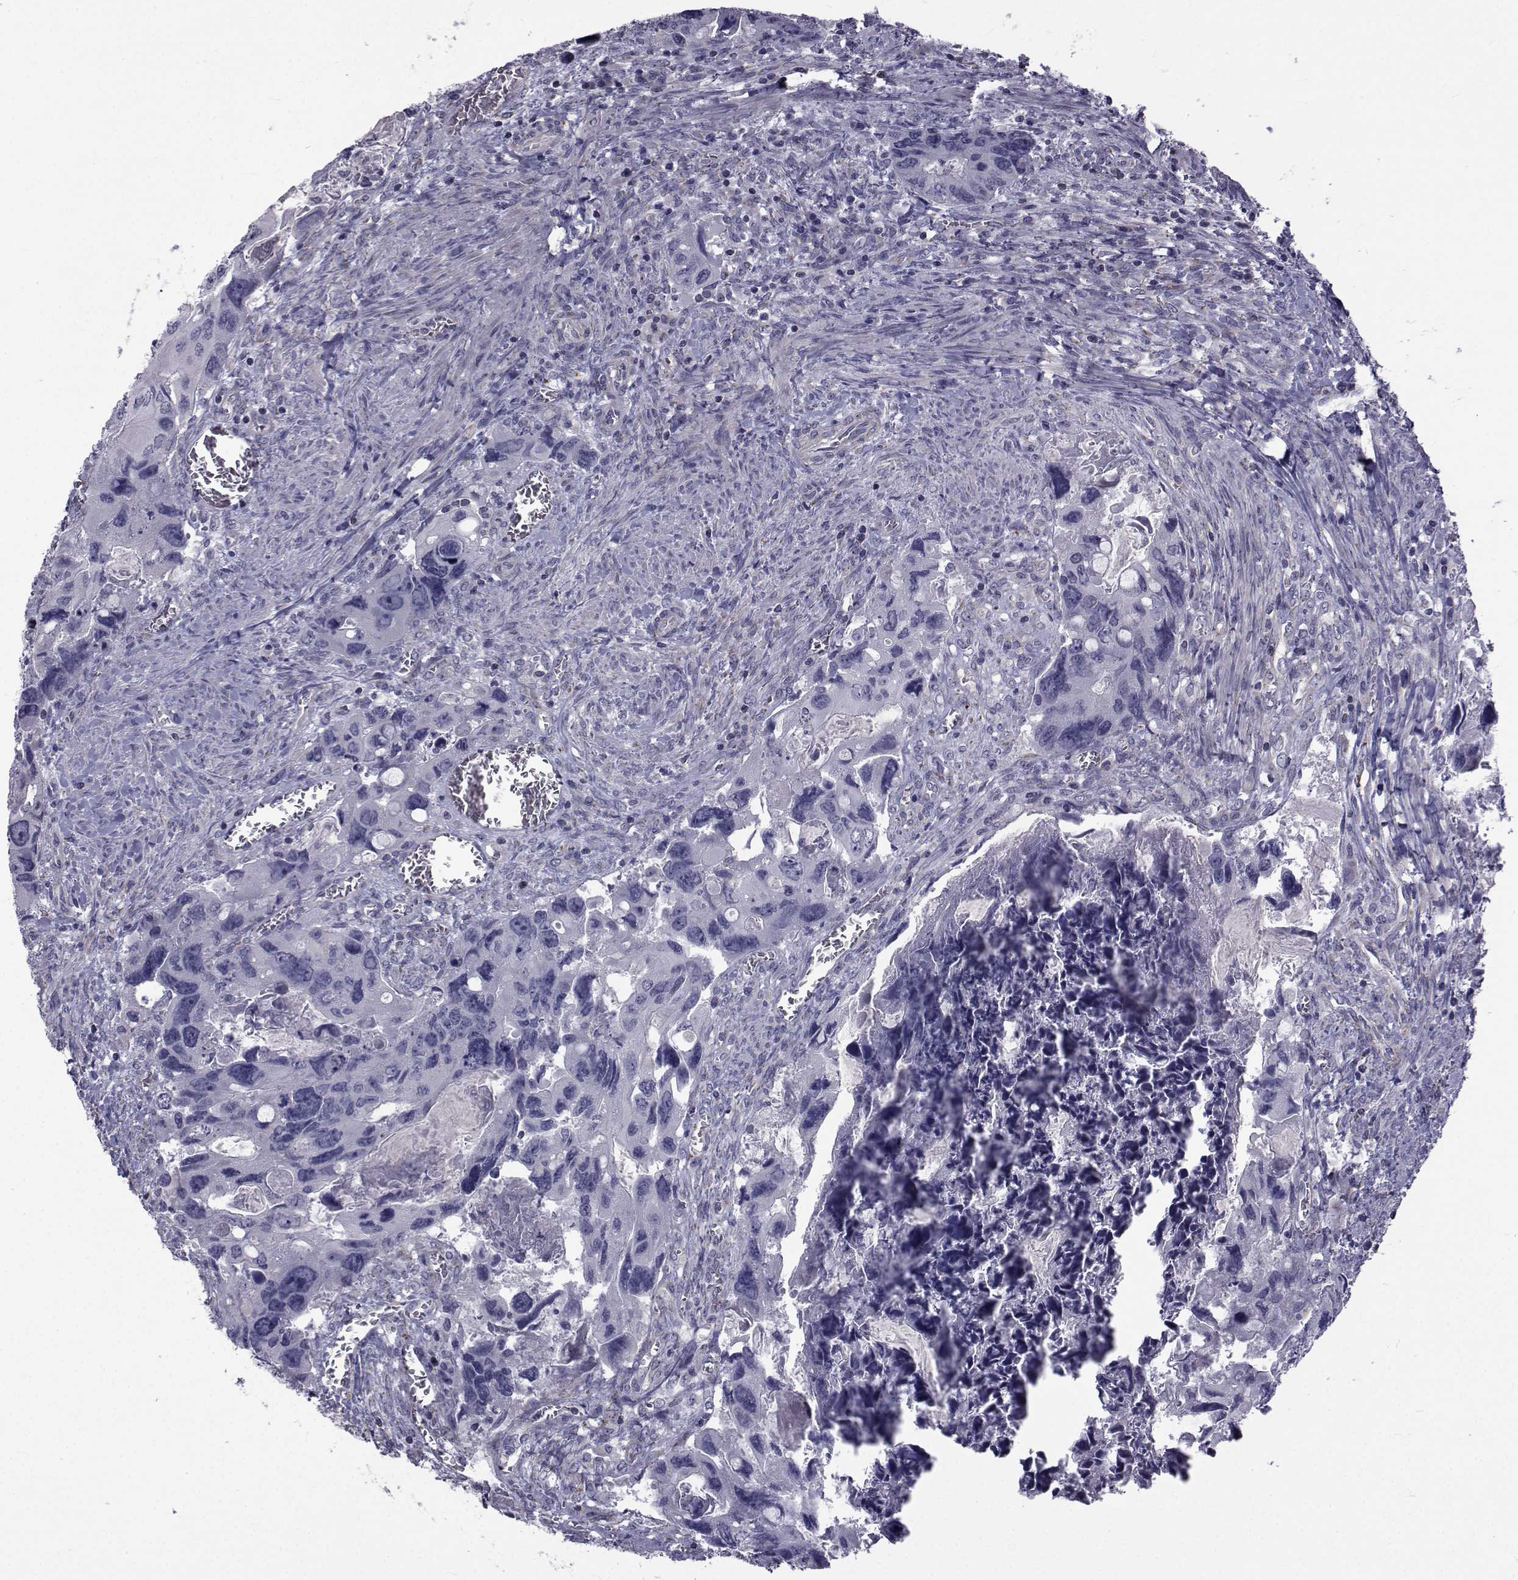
{"staining": {"intensity": "negative", "quantity": "none", "location": "none"}, "tissue": "colorectal cancer", "cell_type": "Tumor cells", "image_type": "cancer", "snomed": [{"axis": "morphology", "description": "Adenocarcinoma, NOS"}, {"axis": "topography", "description": "Rectum"}], "caption": "Micrograph shows no protein staining in tumor cells of colorectal adenocarcinoma tissue. Brightfield microscopy of immunohistochemistry (IHC) stained with DAB (brown) and hematoxylin (blue), captured at high magnification.", "gene": "FDXR", "patient": {"sex": "male", "age": 62}}